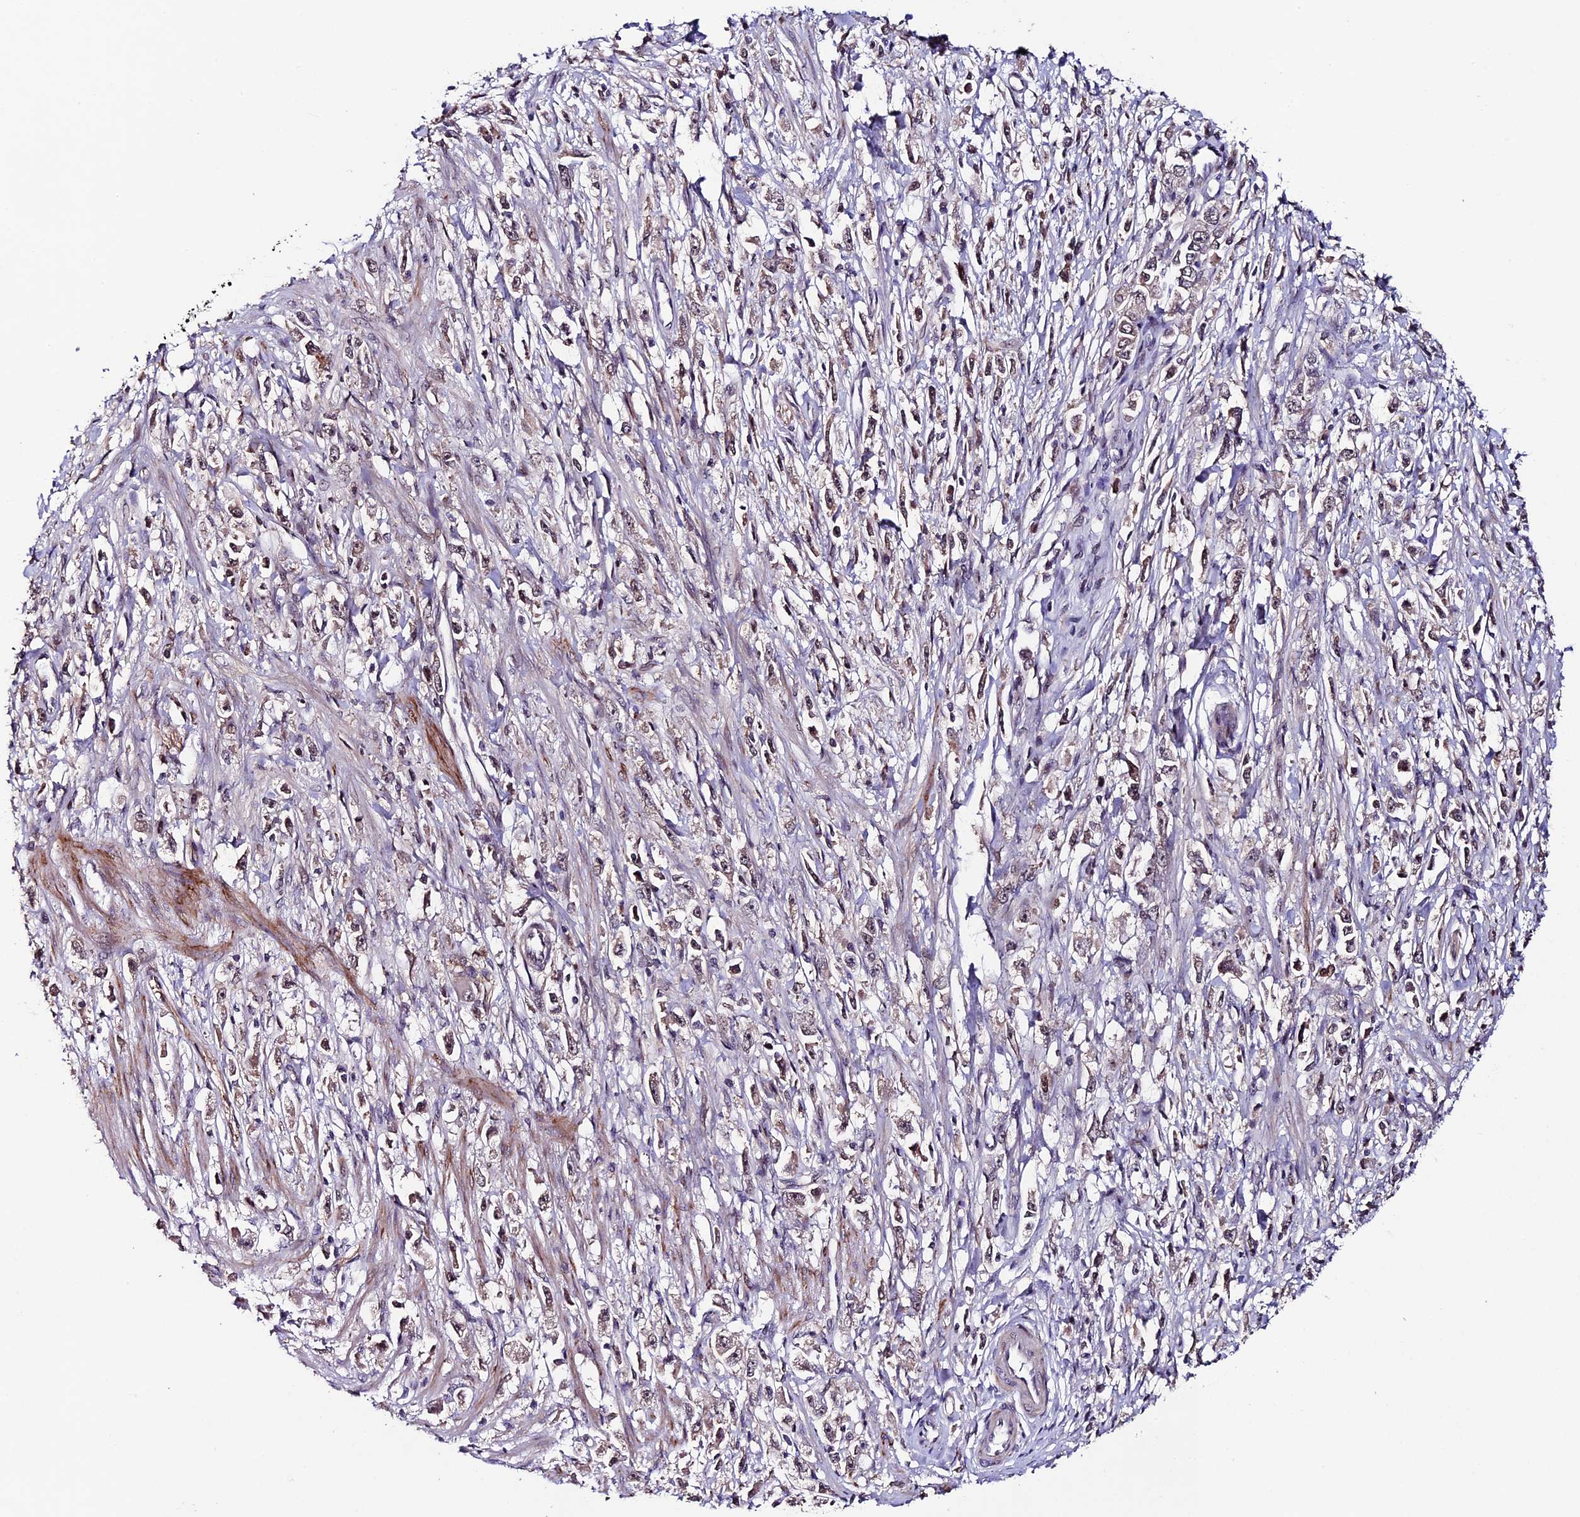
{"staining": {"intensity": "weak", "quantity": "25%-75%", "location": "nuclear"}, "tissue": "stomach cancer", "cell_type": "Tumor cells", "image_type": "cancer", "snomed": [{"axis": "morphology", "description": "Adenocarcinoma, NOS"}, {"axis": "topography", "description": "Stomach"}], "caption": "DAB immunohistochemical staining of human stomach cancer (adenocarcinoma) demonstrates weak nuclear protein expression in about 25%-75% of tumor cells.", "gene": "SIPA1L3", "patient": {"sex": "female", "age": 59}}